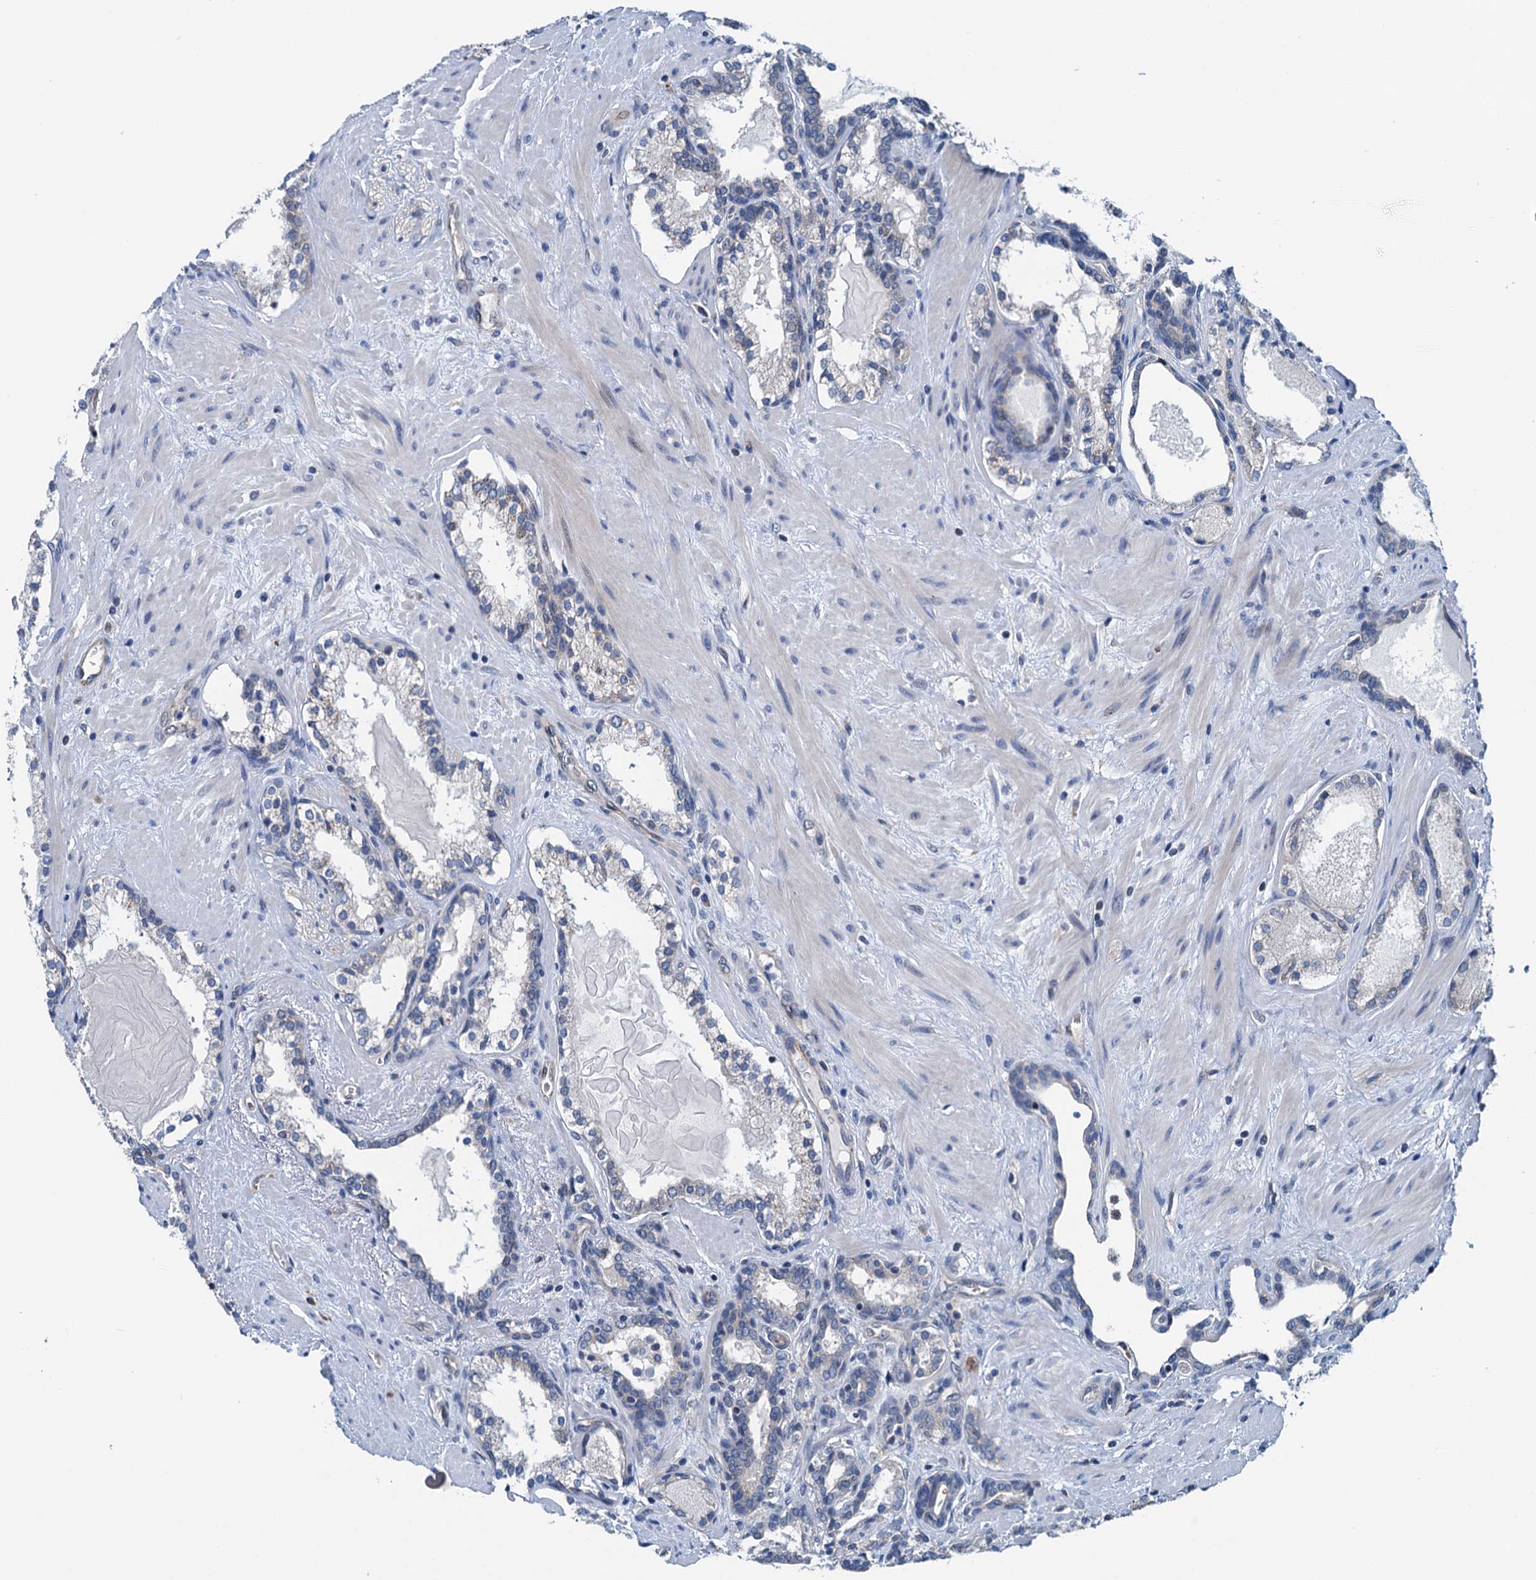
{"staining": {"intensity": "negative", "quantity": "none", "location": "none"}, "tissue": "prostate cancer", "cell_type": "Tumor cells", "image_type": "cancer", "snomed": [{"axis": "morphology", "description": "Adenocarcinoma, High grade"}, {"axis": "topography", "description": "Prostate"}], "caption": "A histopathology image of prostate high-grade adenocarcinoma stained for a protein shows no brown staining in tumor cells. Nuclei are stained in blue.", "gene": "ELAC1", "patient": {"sex": "male", "age": 58}}